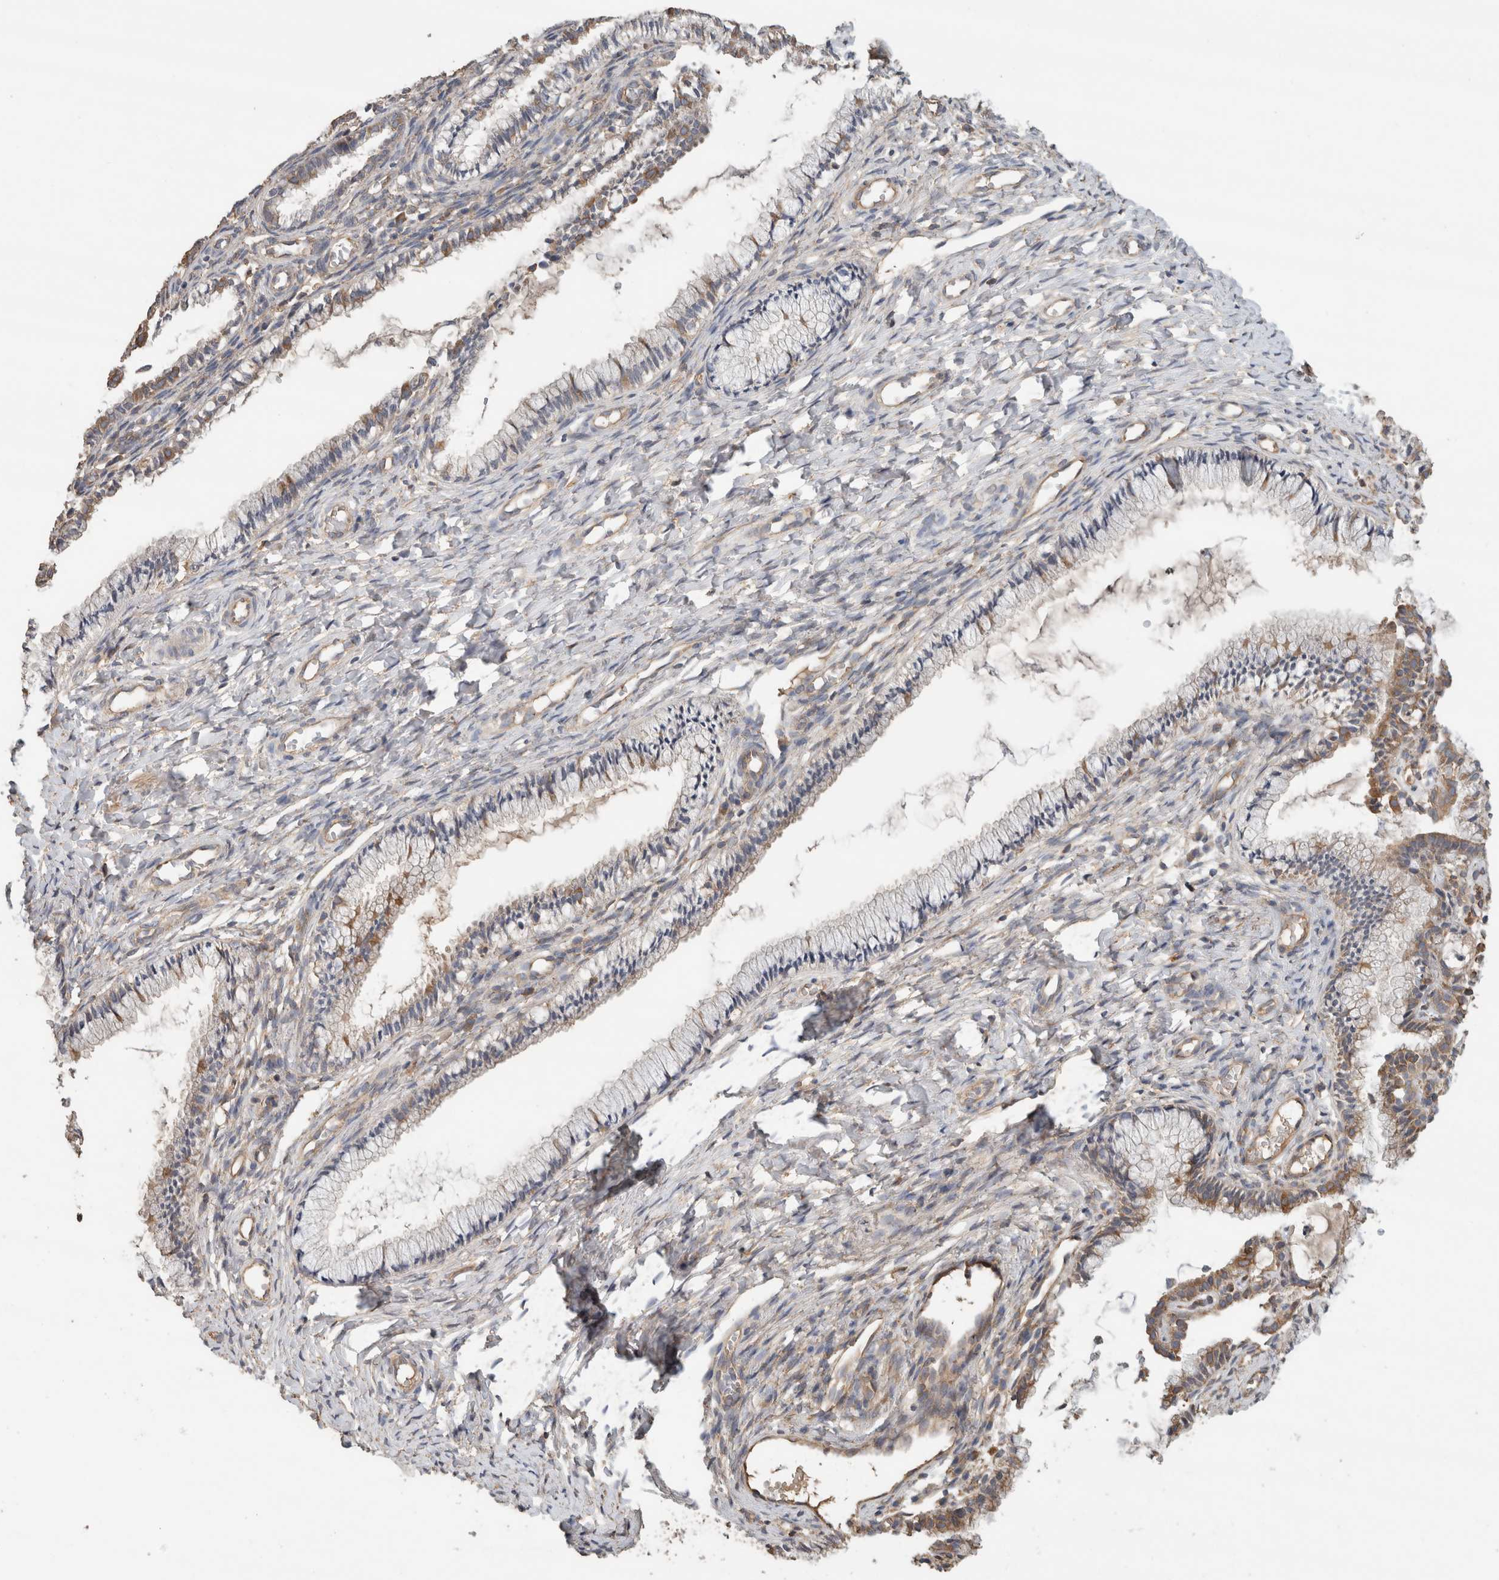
{"staining": {"intensity": "moderate", "quantity": "<25%", "location": "cytoplasmic/membranous"}, "tissue": "cervix", "cell_type": "Glandular cells", "image_type": "normal", "snomed": [{"axis": "morphology", "description": "Normal tissue, NOS"}, {"axis": "topography", "description": "Cervix"}], "caption": "Immunohistochemistry photomicrograph of unremarkable human cervix stained for a protein (brown), which displays low levels of moderate cytoplasmic/membranous staining in about <25% of glandular cells.", "gene": "EIF4G3", "patient": {"sex": "female", "age": 27}}